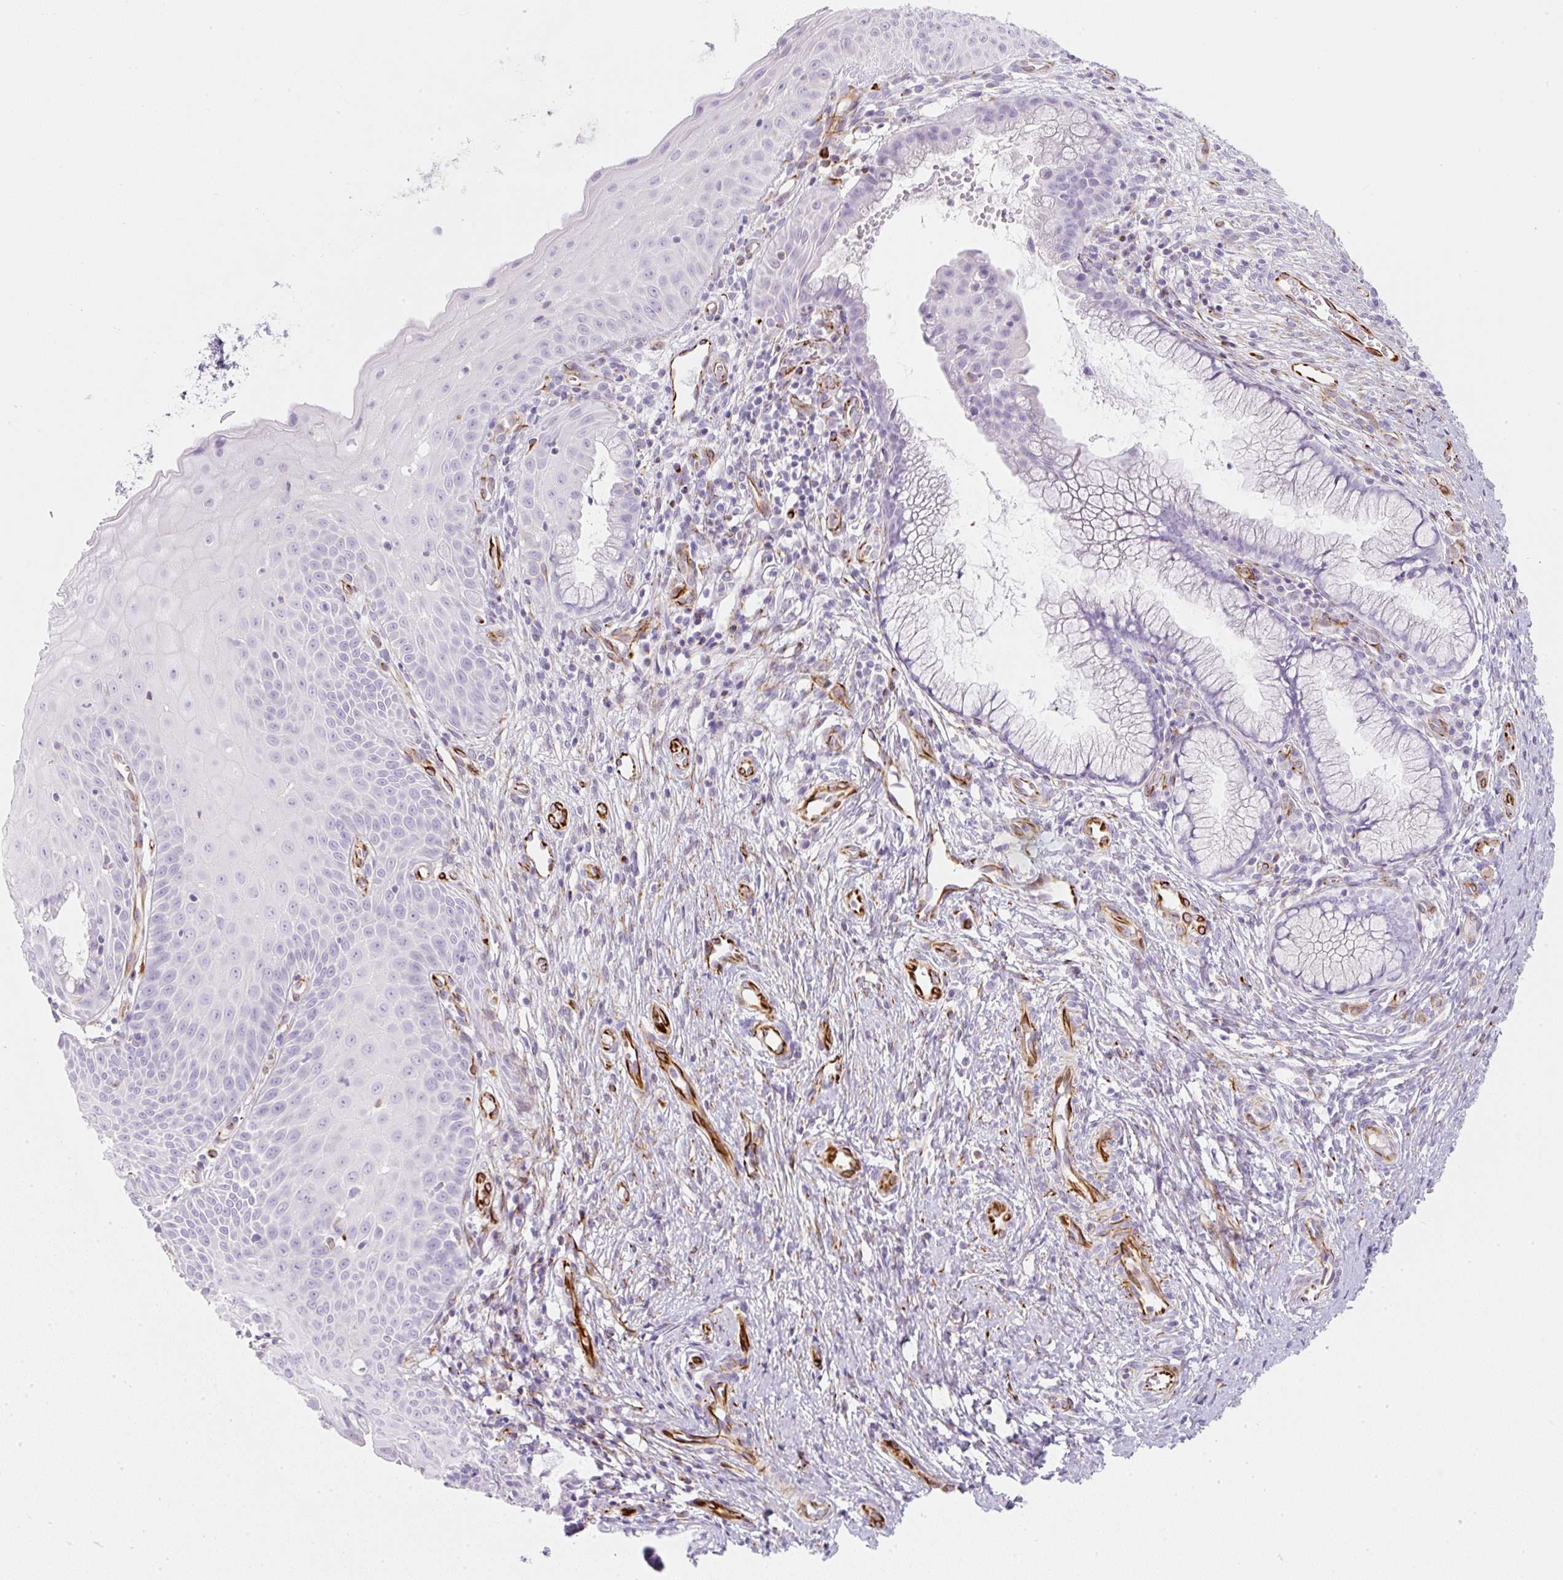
{"staining": {"intensity": "negative", "quantity": "none", "location": "none"}, "tissue": "cervix", "cell_type": "Glandular cells", "image_type": "normal", "snomed": [{"axis": "morphology", "description": "Normal tissue, NOS"}, {"axis": "topography", "description": "Cervix"}], "caption": "DAB (3,3'-diaminobenzidine) immunohistochemical staining of normal cervix shows no significant positivity in glandular cells. Nuclei are stained in blue.", "gene": "ZNF689", "patient": {"sex": "female", "age": 36}}